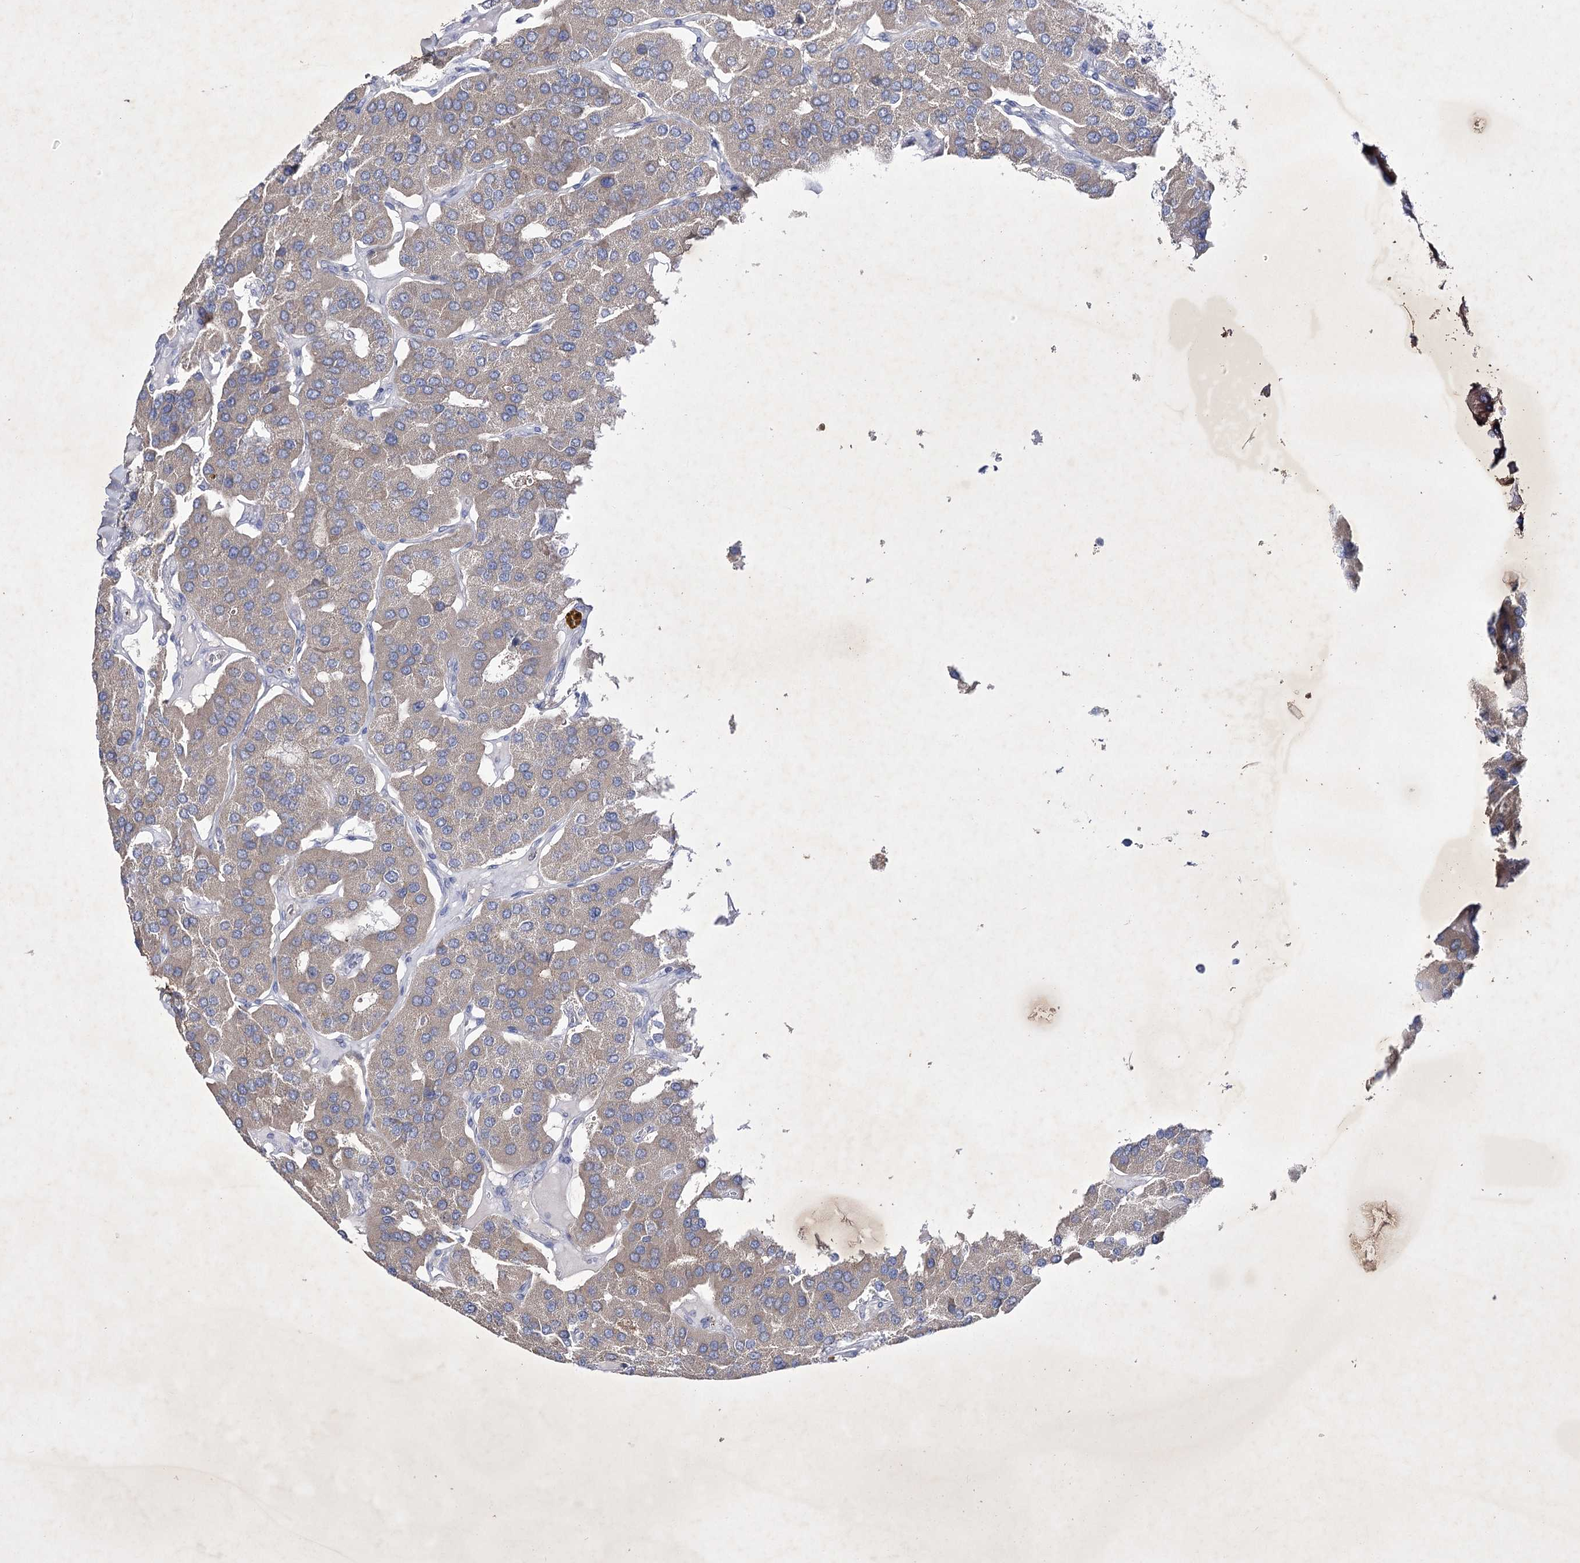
{"staining": {"intensity": "negative", "quantity": "none", "location": "none"}, "tissue": "parathyroid gland", "cell_type": "Glandular cells", "image_type": "normal", "snomed": [{"axis": "morphology", "description": "Normal tissue, NOS"}, {"axis": "morphology", "description": "Adenoma, NOS"}, {"axis": "topography", "description": "Parathyroid gland"}], "caption": "IHC of benign parathyroid gland displays no positivity in glandular cells. (DAB immunohistochemistry (IHC) with hematoxylin counter stain).", "gene": "COX15", "patient": {"sex": "female", "age": 86}}